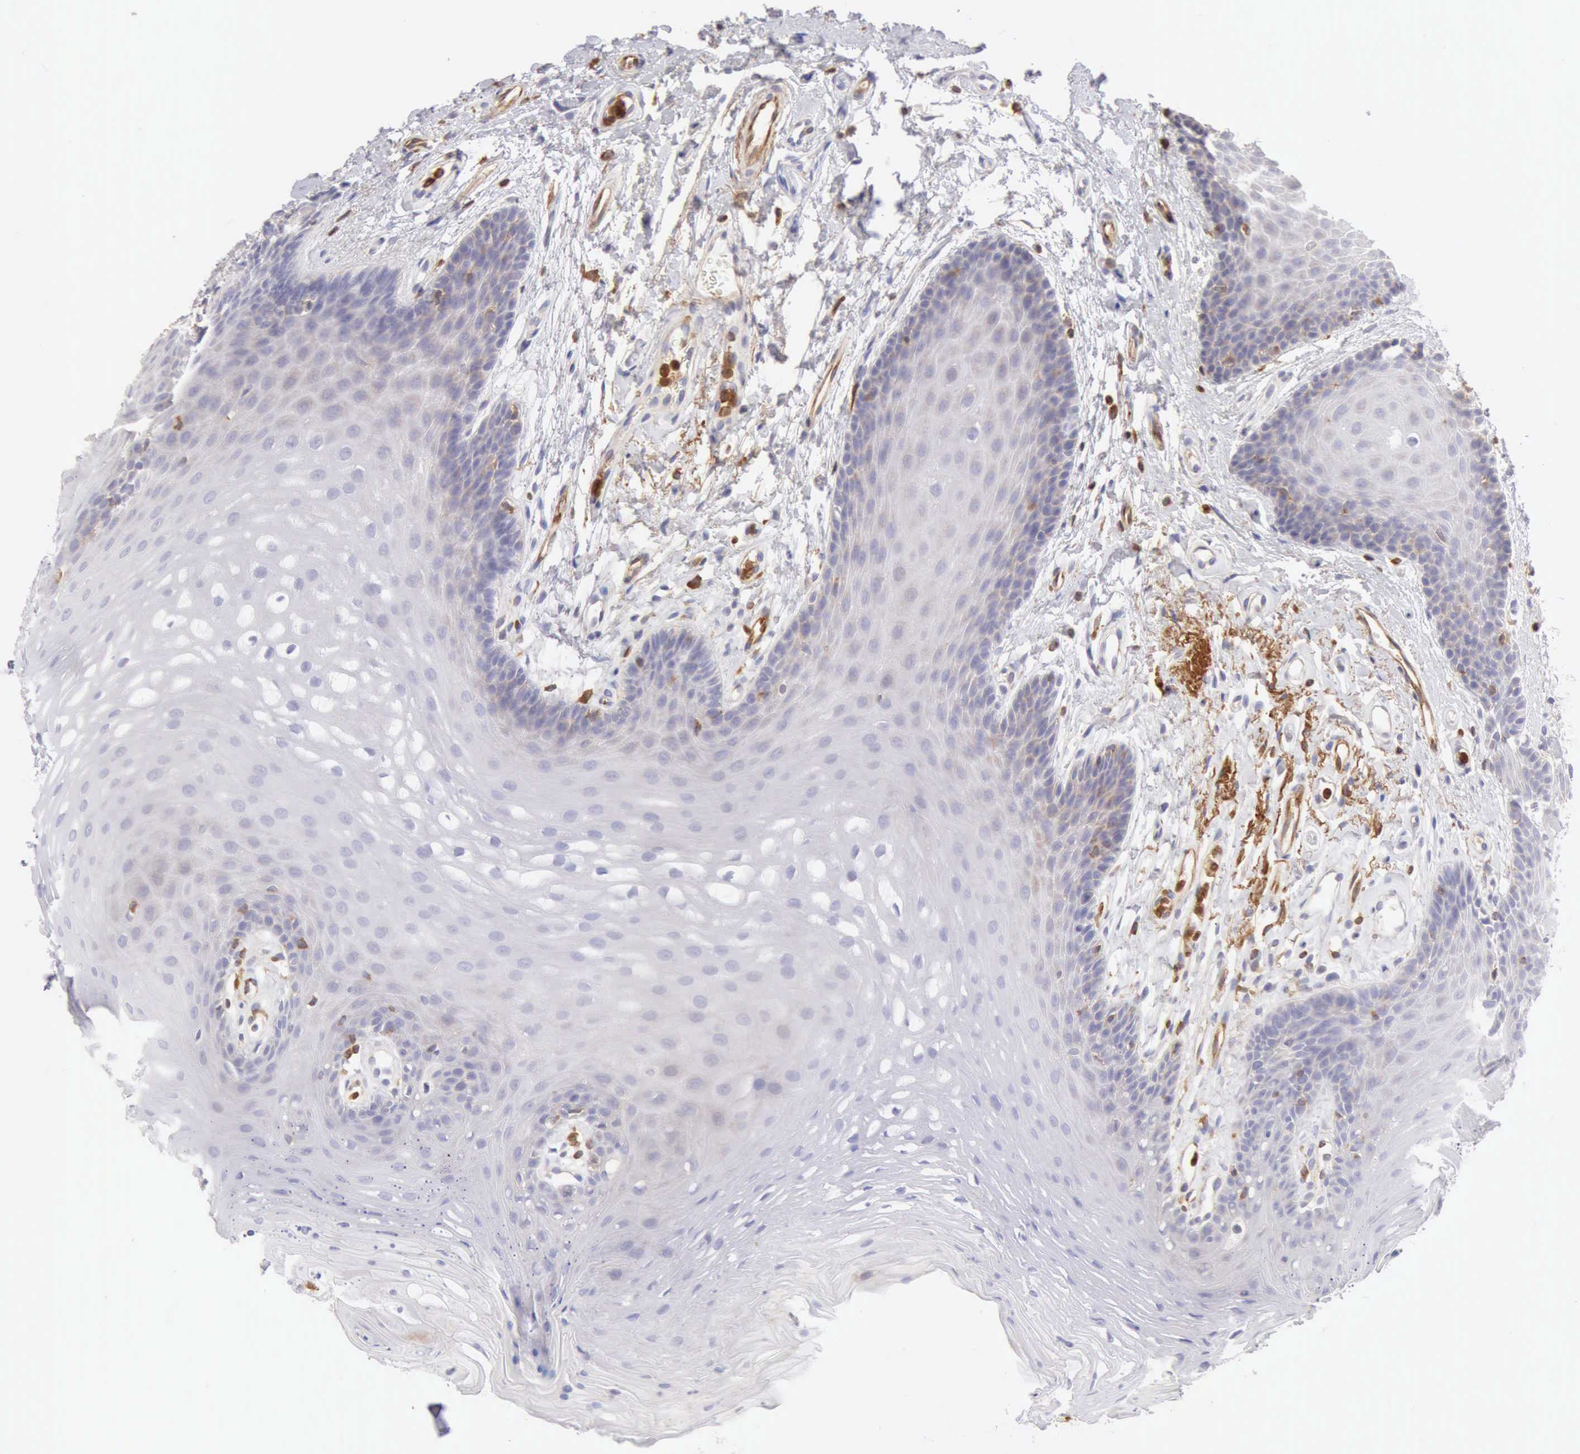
{"staining": {"intensity": "weak", "quantity": "<25%", "location": "cytoplasmic/membranous"}, "tissue": "oral mucosa", "cell_type": "Squamous epithelial cells", "image_type": "normal", "snomed": [{"axis": "morphology", "description": "Normal tissue, NOS"}, {"axis": "topography", "description": "Oral tissue"}], "caption": "Squamous epithelial cells show no significant positivity in normal oral mucosa. (Stains: DAB immunohistochemistry with hematoxylin counter stain, Microscopy: brightfield microscopy at high magnification).", "gene": "ARHGAP4", "patient": {"sex": "male", "age": 62}}